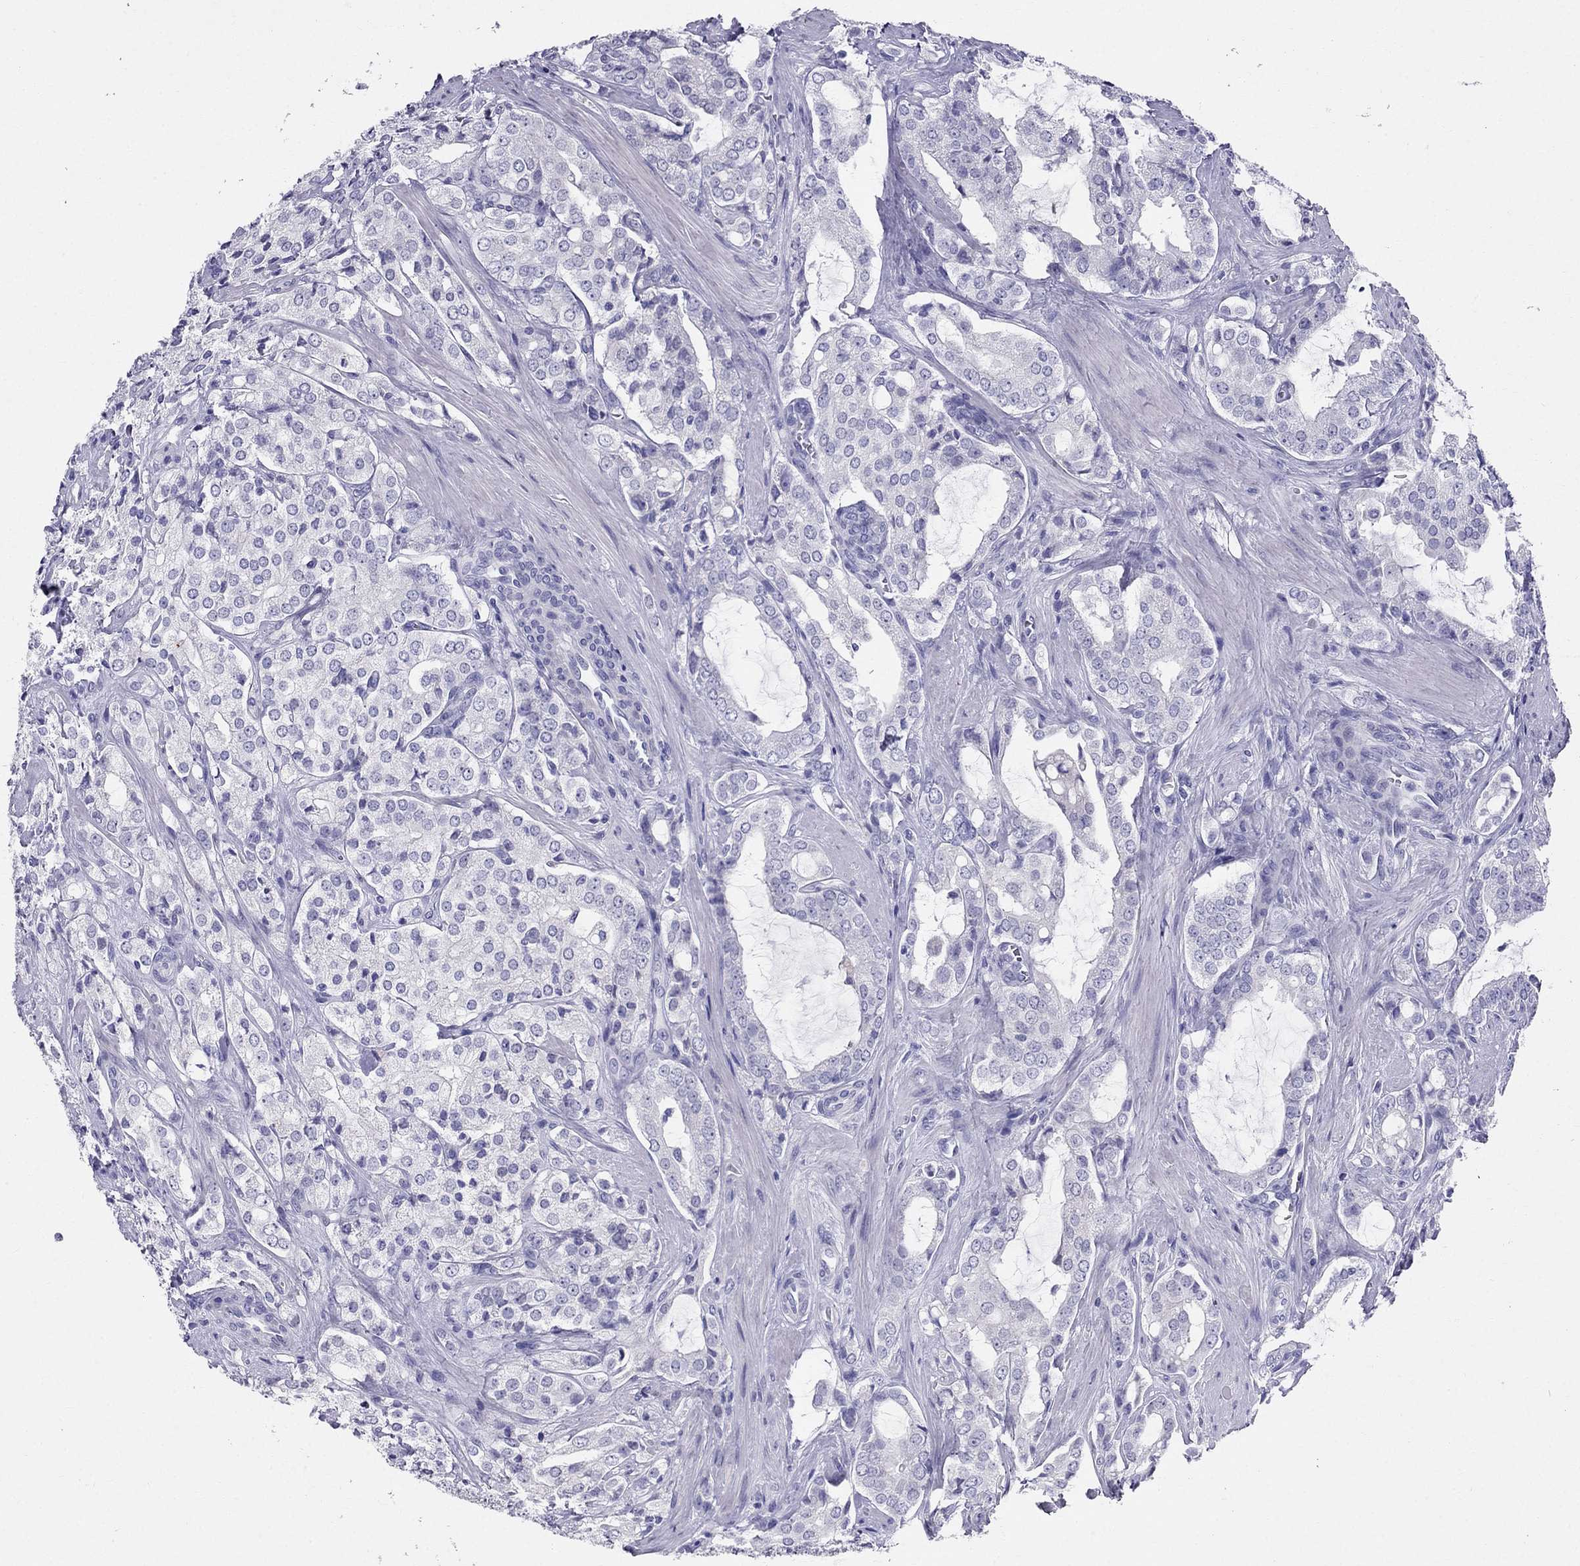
{"staining": {"intensity": "negative", "quantity": "none", "location": "none"}, "tissue": "prostate cancer", "cell_type": "Tumor cells", "image_type": "cancer", "snomed": [{"axis": "morphology", "description": "Adenocarcinoma, NOS"}, {"axis": "topography", "description": "Prostate"}], "caption": "Adenocarcinoma (prostate) was stained to show a protein in brown. There is no significant expression in tumor cells. Nuclei are stained in blue.", "gene": "DNAAF6", "patient": {"sex": "male", "age": 66}}